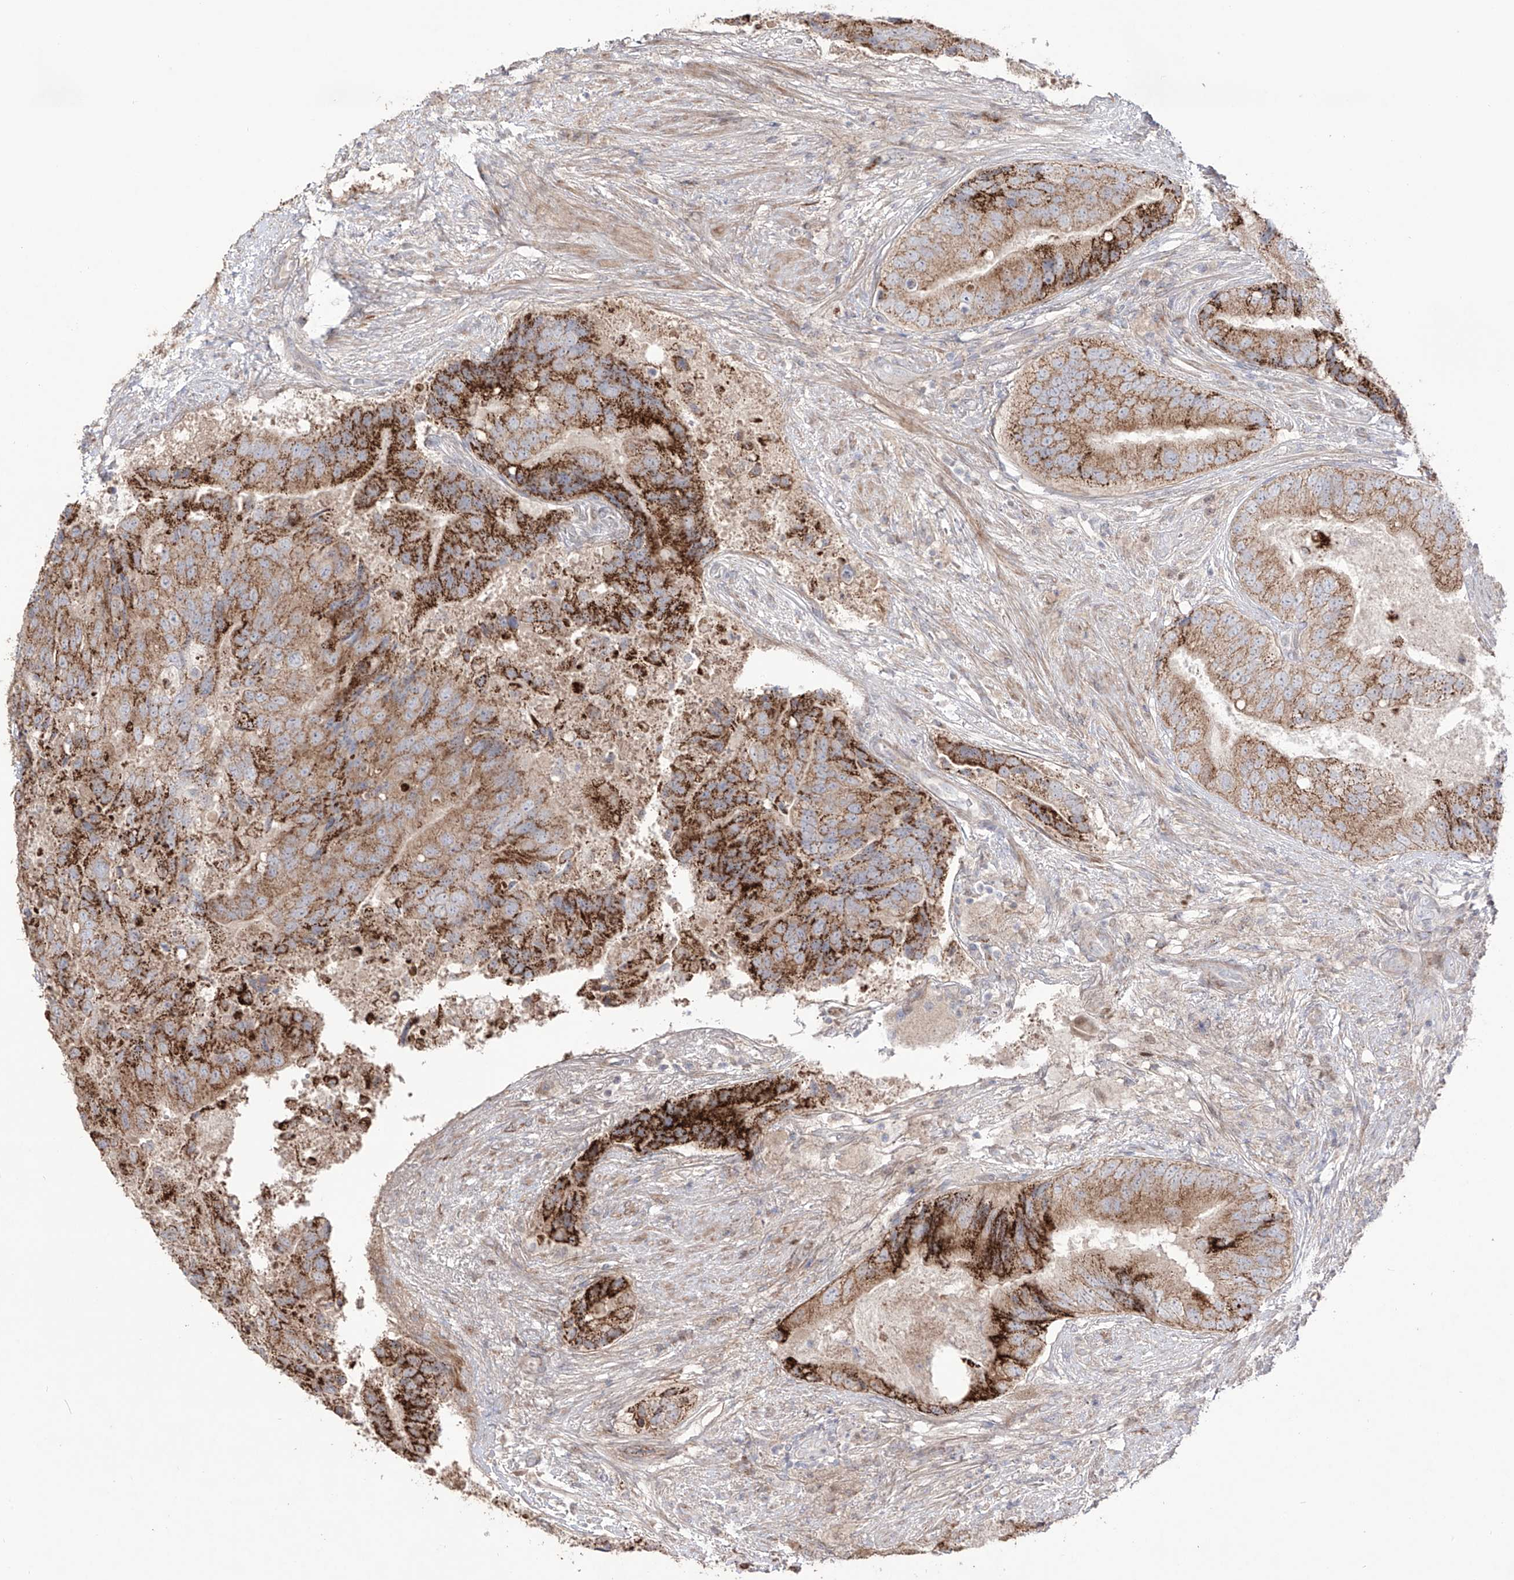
{"staining": {"intensity": "moderate", "quantity": ">75%", "location": "cytoplasmic/membranous"}, "tissue": "prostate cancer", "cell_type": "Tumor cells", "image_type": "cancer", "snomed": [{"axis": "morphology", "description": "Adenocarcinoma, High grade"}, {"axis": "topography", "description": "Prostate"}], "caption": "An IHC image of neoplastic tissue is shown. Protein staining in brown labels moderate cytoplasmic/membranous positivity in high-grade adenocarcinoma (prostate) within tumor cells. Using DAB (brown) and hematoxylin (blue) stains, captured at high magnification using brightfield microscopy.", "gene": "YKT6", "patient": {"sex": "male", "age": 70}}